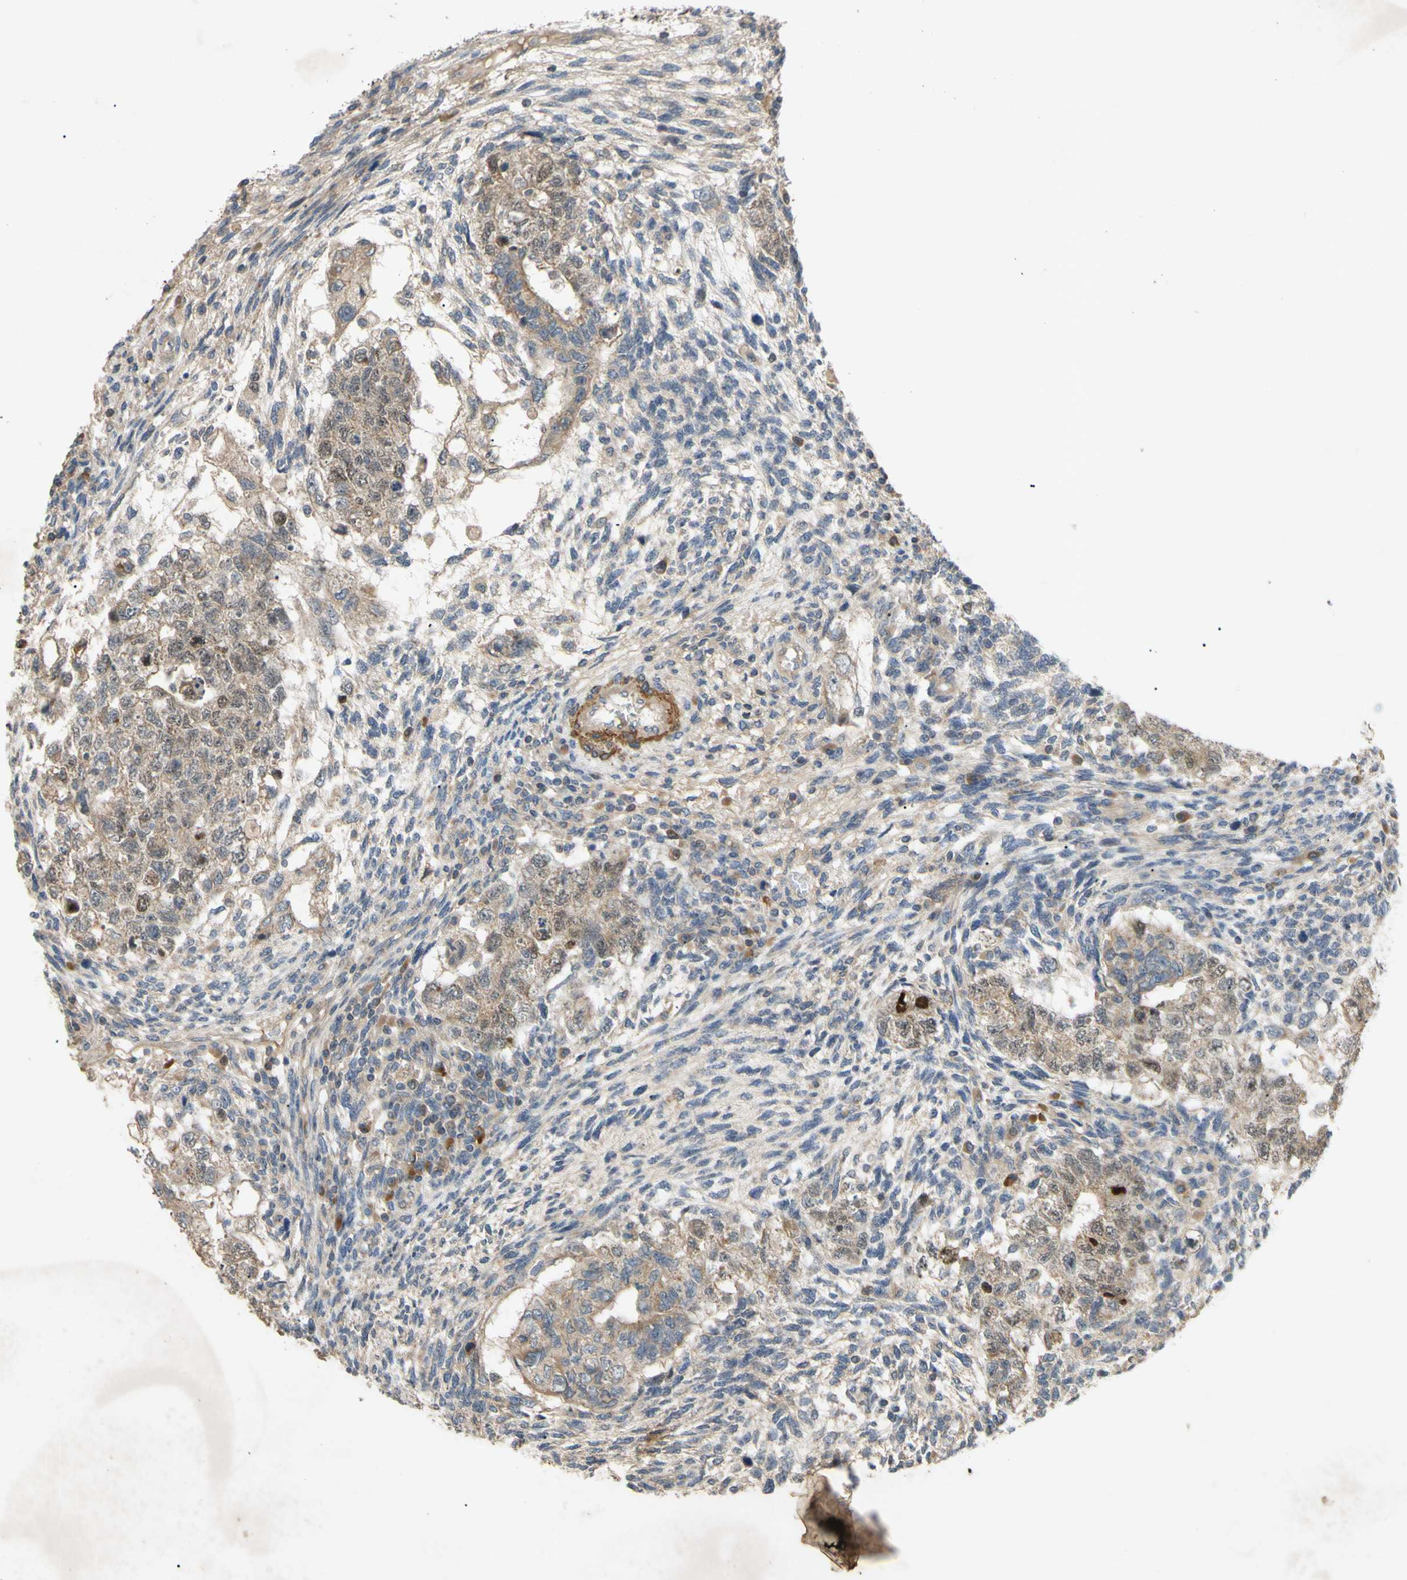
{"staining": {"intensity": "moderate", "quantity": ">75%", "location": "cytoplasmic/membranous"}, "tissue": "testis cancer", "cell_type": "Tumor cells", "image_type": "cancer", "snomed": [{"axis": "morphology", "description": "Normal tissue, NOS"}, {"axis": "morphology", "description": "Carcinoma, Embryonal, NOS"}, {"axis": "topography", "description": "Testis"}], "caption": "Immunohistochemistry (IHC) histopathology image of human testis embryonal carcinoma stained for a protein (brown), which reveals medium levels of moderate cytoplasmic/membranous staining in approximately >75% of tumor cells.", "gene": "PARD6A", "patient": {"sex": "male", "age": 36}}